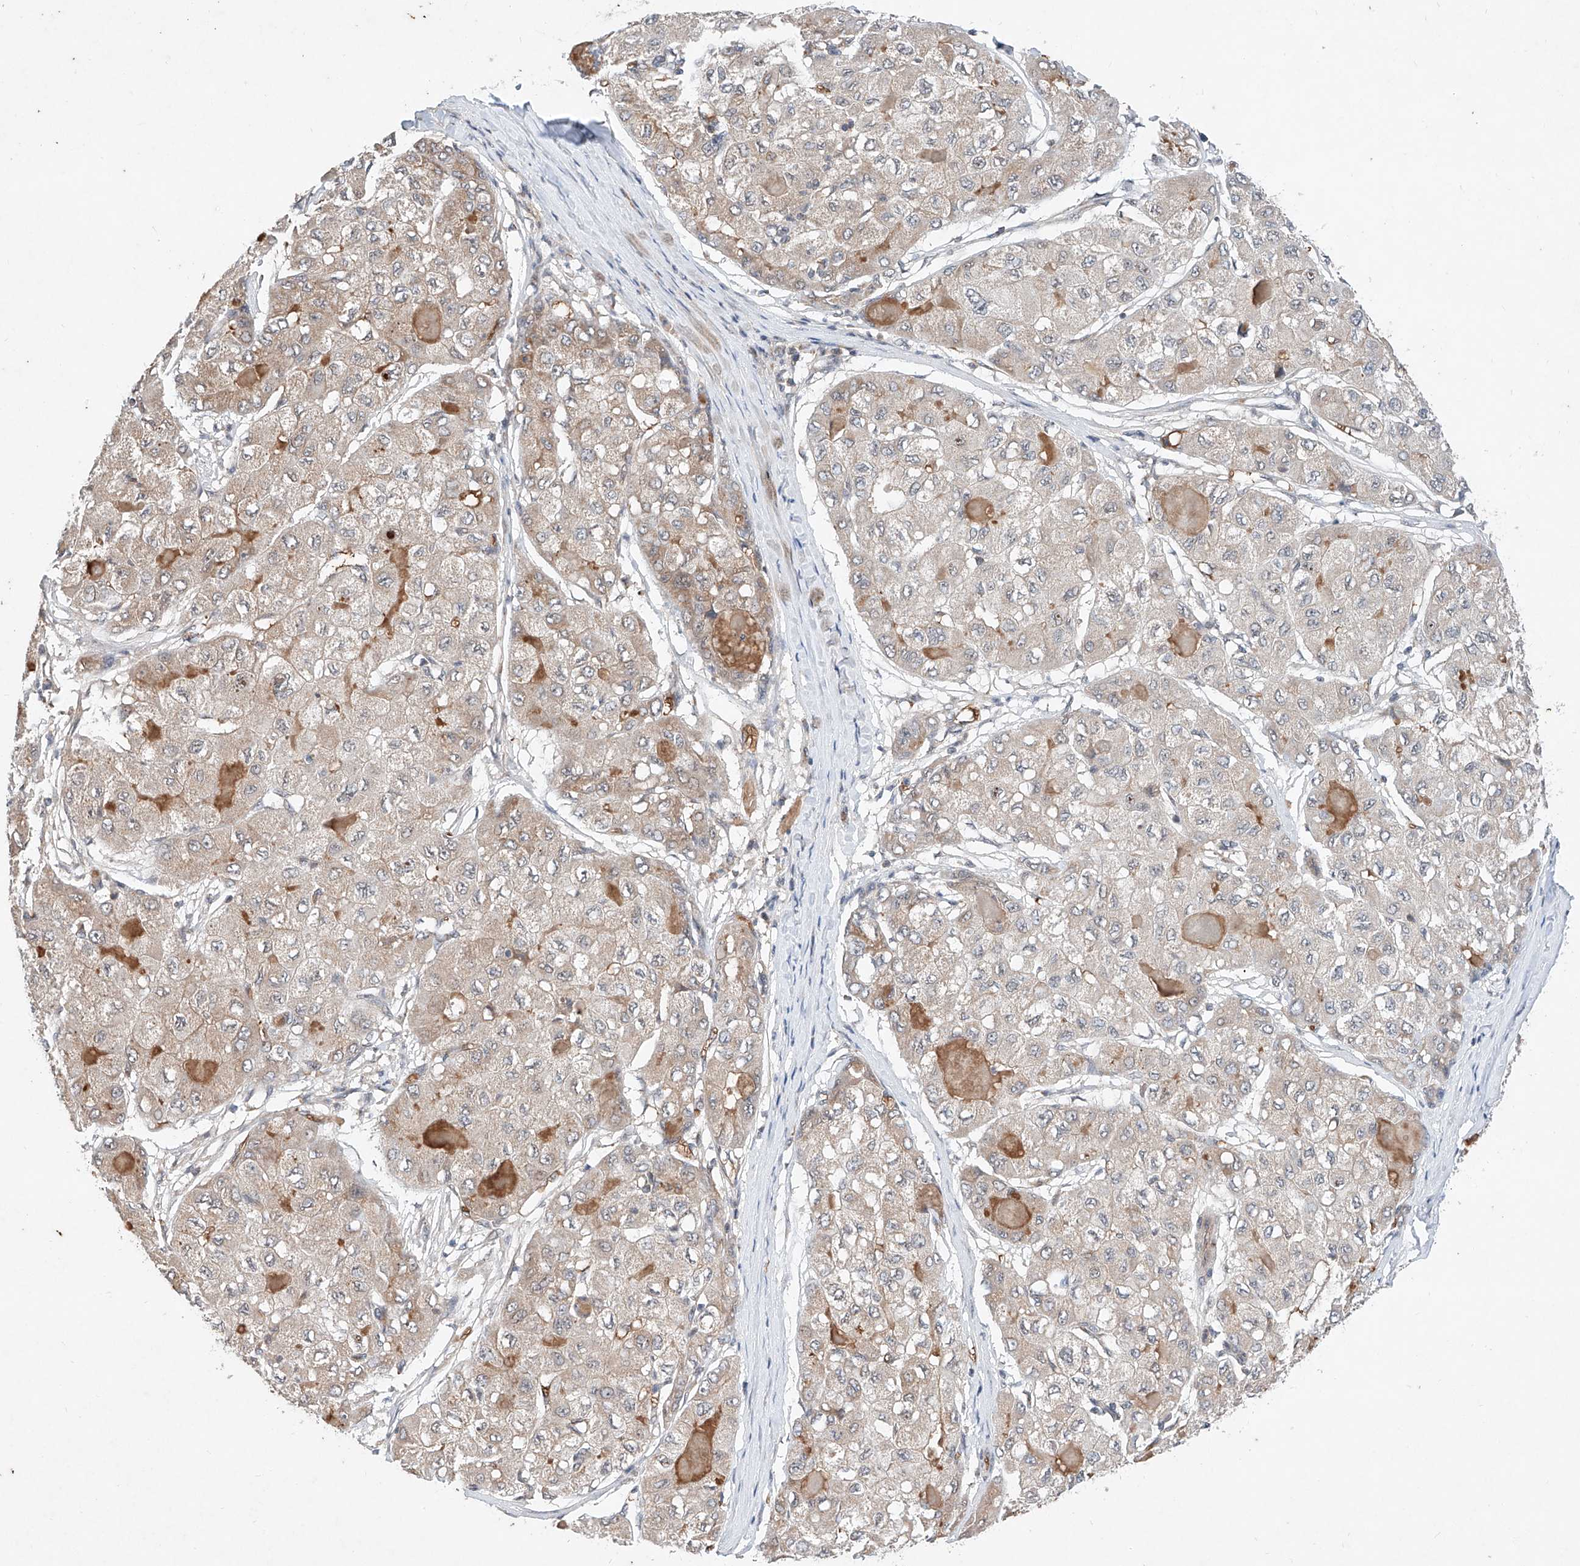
{"staining": {"intensity": "weak", "quantity": ">75%", "location": "cytoplasmic/membranous"}, "tissue": "liver cancer", "cell_type": "Tumor cells", "image_type": "cancer", "snomed": [{"axis": "morphology", "description": "Carcinoma, Hepatocellular, NOS"}, {"axis": "topography", "description": "Liver"}], "caption": "A brown stain highlights weak cytoplasmic/membranous expression of a protein in human liver hepatocellular carcinoma tumor cells.", "gene": "FASTK", "patient": {"sex": "male", "age": 80}}